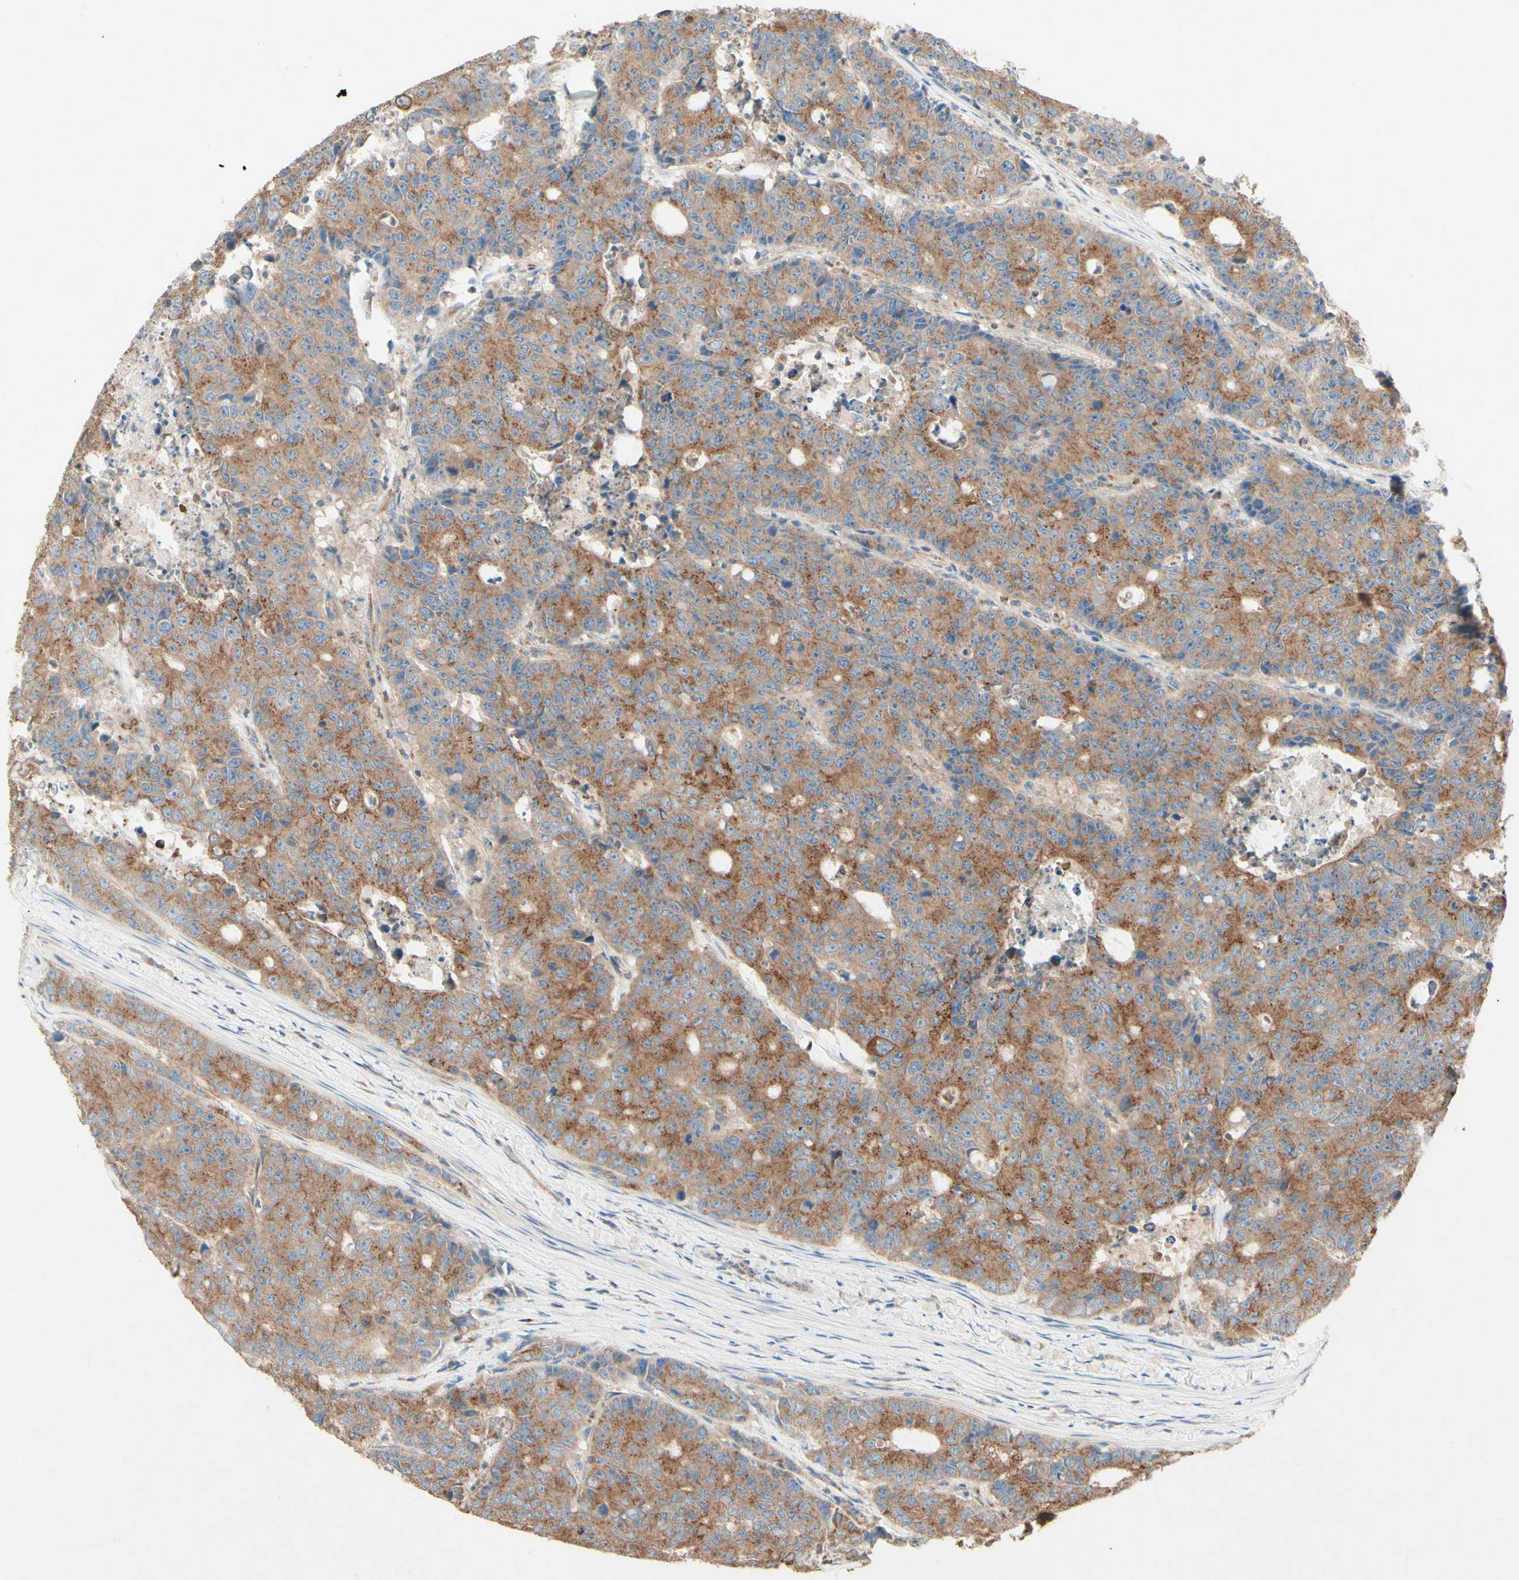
{"staining": {"intensity": "moderate", "quantity": ">75%", "location": "cytoplasmic/membranous"}, "tissue": "colorectal cancer", "cell_type": "Tumor cells", "image_type": "cancer", "snomed": [{"axis": "morphology", "description": "Adenocarcinoma, NOS"}, {"axis": "topography", "description": "Colon"}], "caption": "A photomicrograph of adenocarcinoma (colorectal) stained for a protein exhibits moderate cytoplasmic/membranous brown staining in tumor cells.", "gene": "MTM1", "patient": {"sex": "female", "age": 86}}